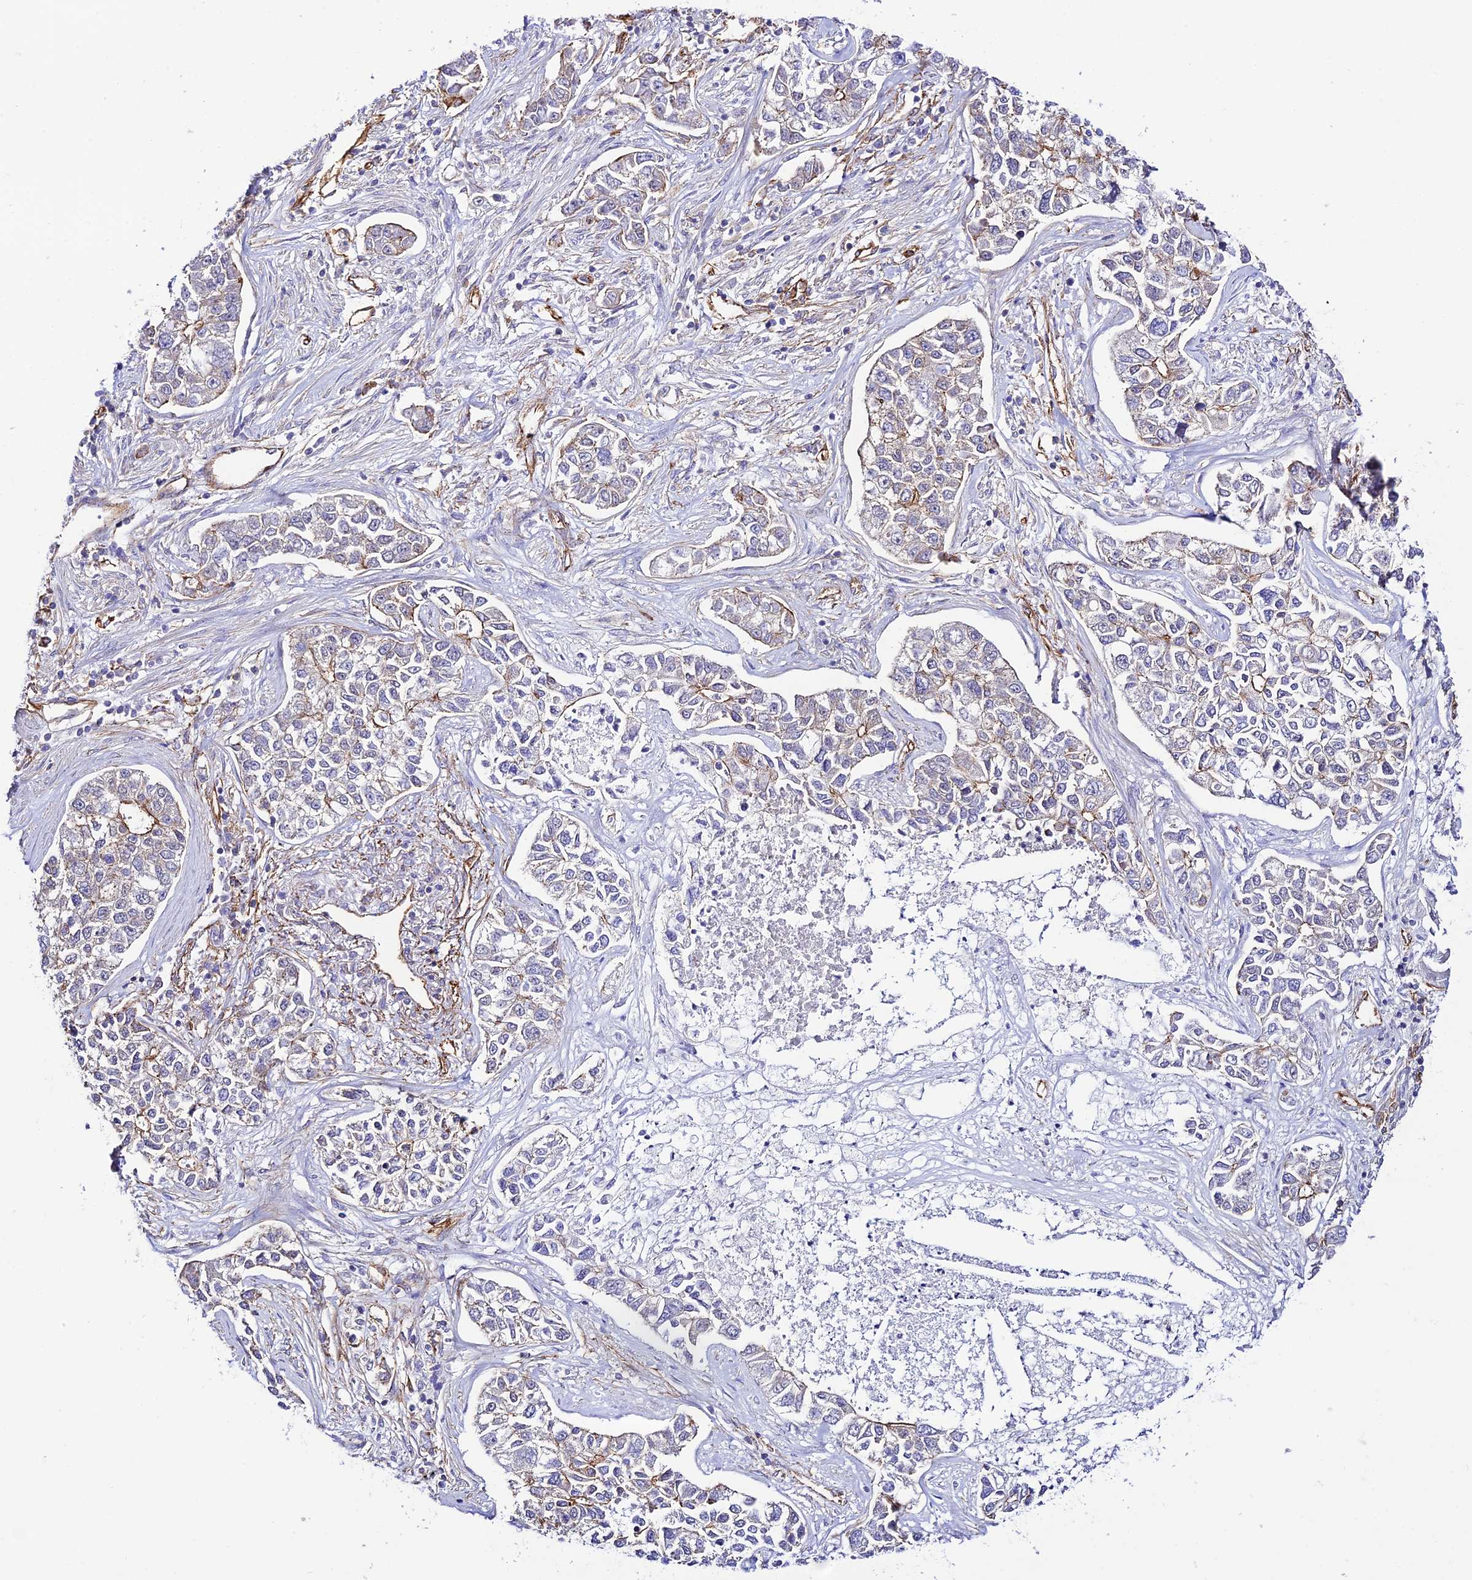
{"staining": {"intensity": "moderate", "quantity": "<25%", "location": "cytoplasmic/membranous"}, "tissue": "lung cancer", "cell_type": "Tumor cells", "image_type": "cancer", "snomed": [{"axis": "morphology", "description": "Adenocarcinoma, NOS"}, {"axis": "topography", "description": "Lung"}], "caption": "This is an image of IHC staining of lung cancer (adenocarcinoma), which shows moderate staining in the cytoplasmic/membranous of tumor cells.", "gene": "YPEL5", "patient": {"sex": "male", "age": 49}}